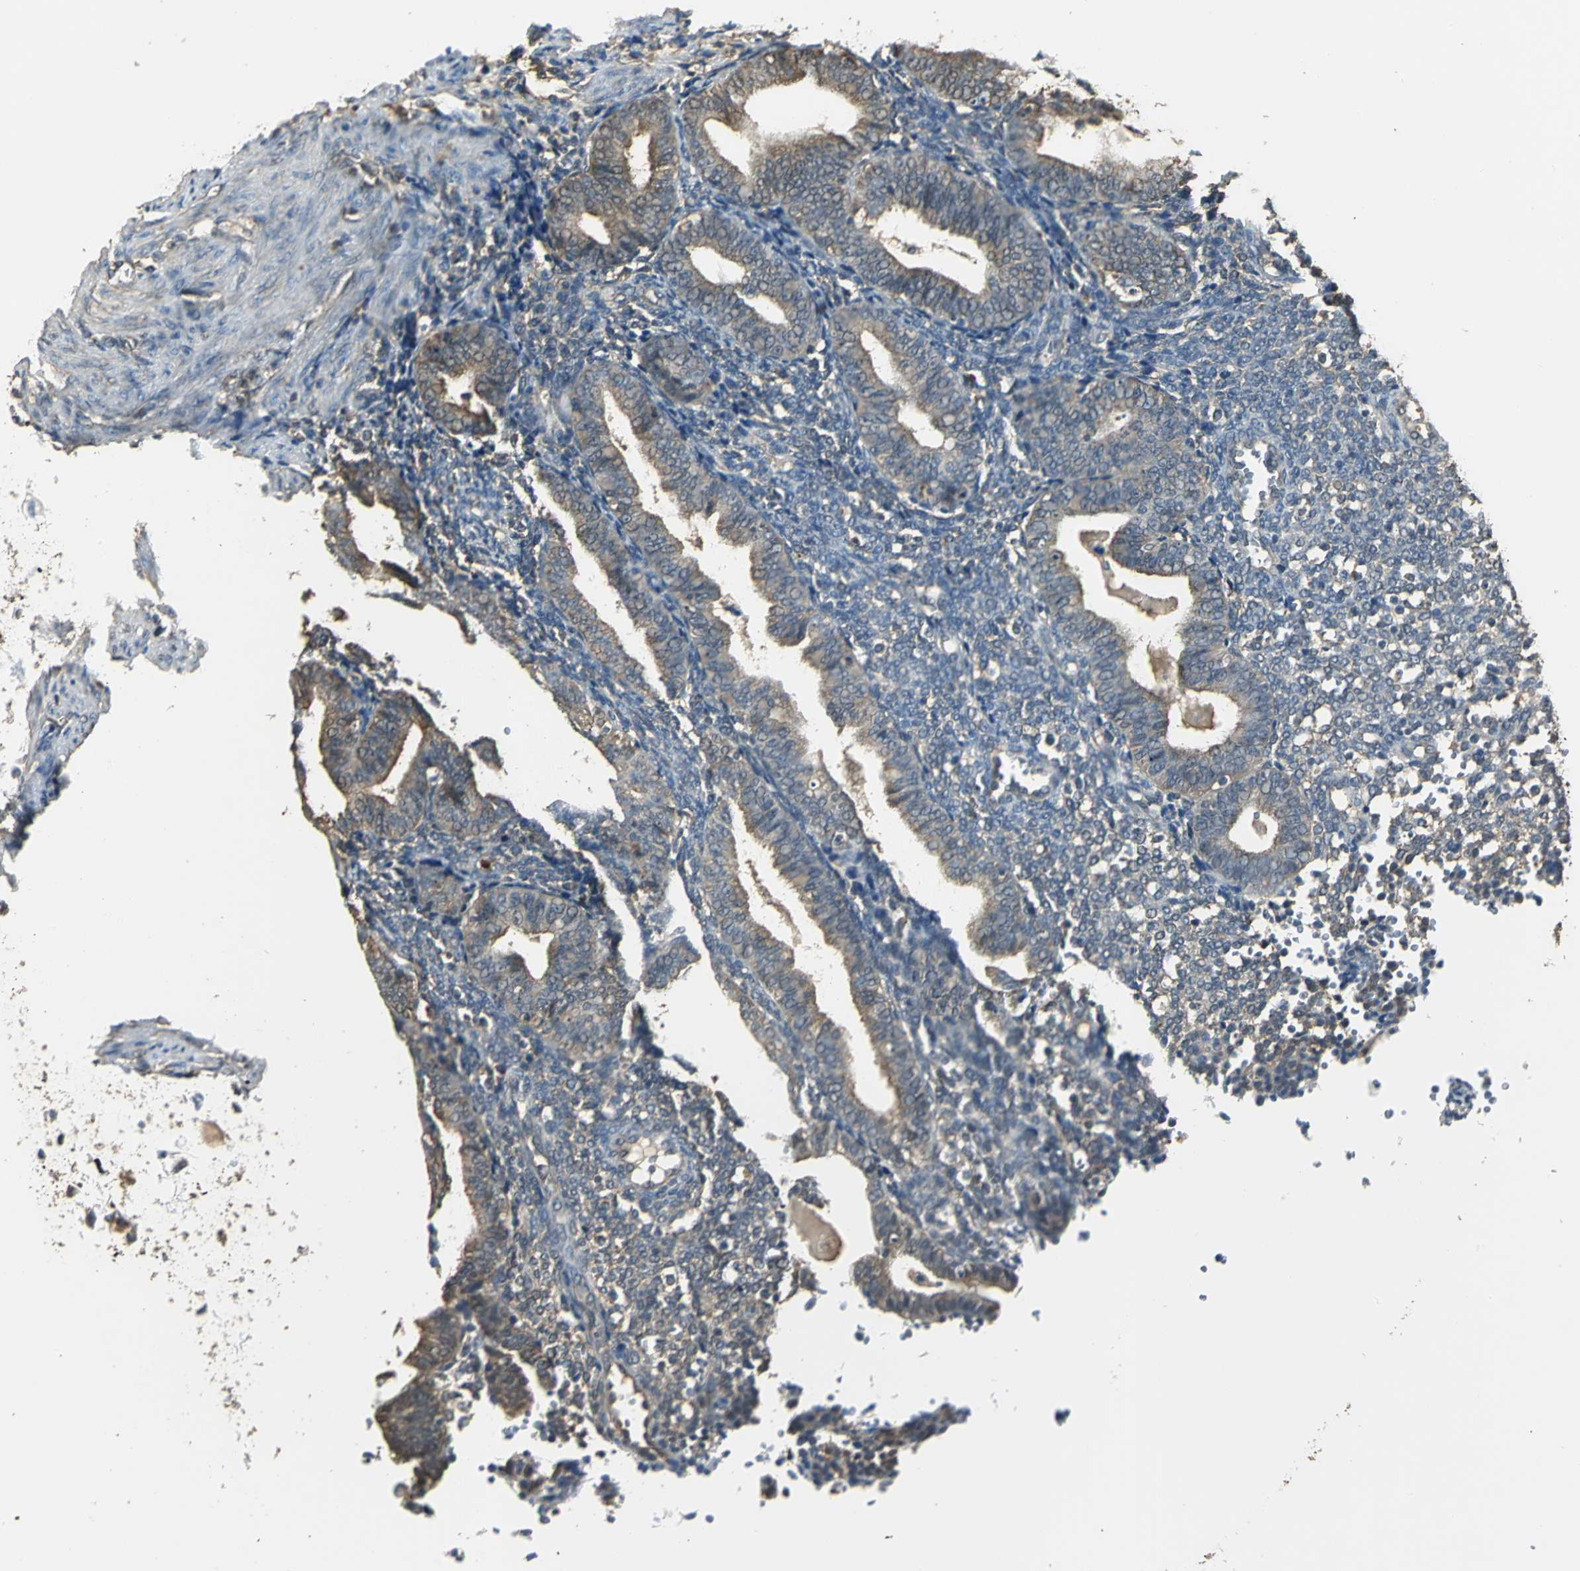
{"staining": {"intensity": "weak", "quantity": "25%-75%", "location": "cytoplasmic/membranous"}, "tissue": "endometrium", "cell_type": "Cells in endometrial stroma", "image_type": "normal", "snomed": [{"axis": "morphology", "description": "Normal tissue, NOS"}, {"axis": "topography", "description": "Endometrium"}], "caption": "The immunohistochemical stain labels weak cytoplasmic/membranous staining in cells in endometrial stroma of unremarkable endometrium.", "gene": "PARK7", "patient": {"sex": "female", "age": 61}}